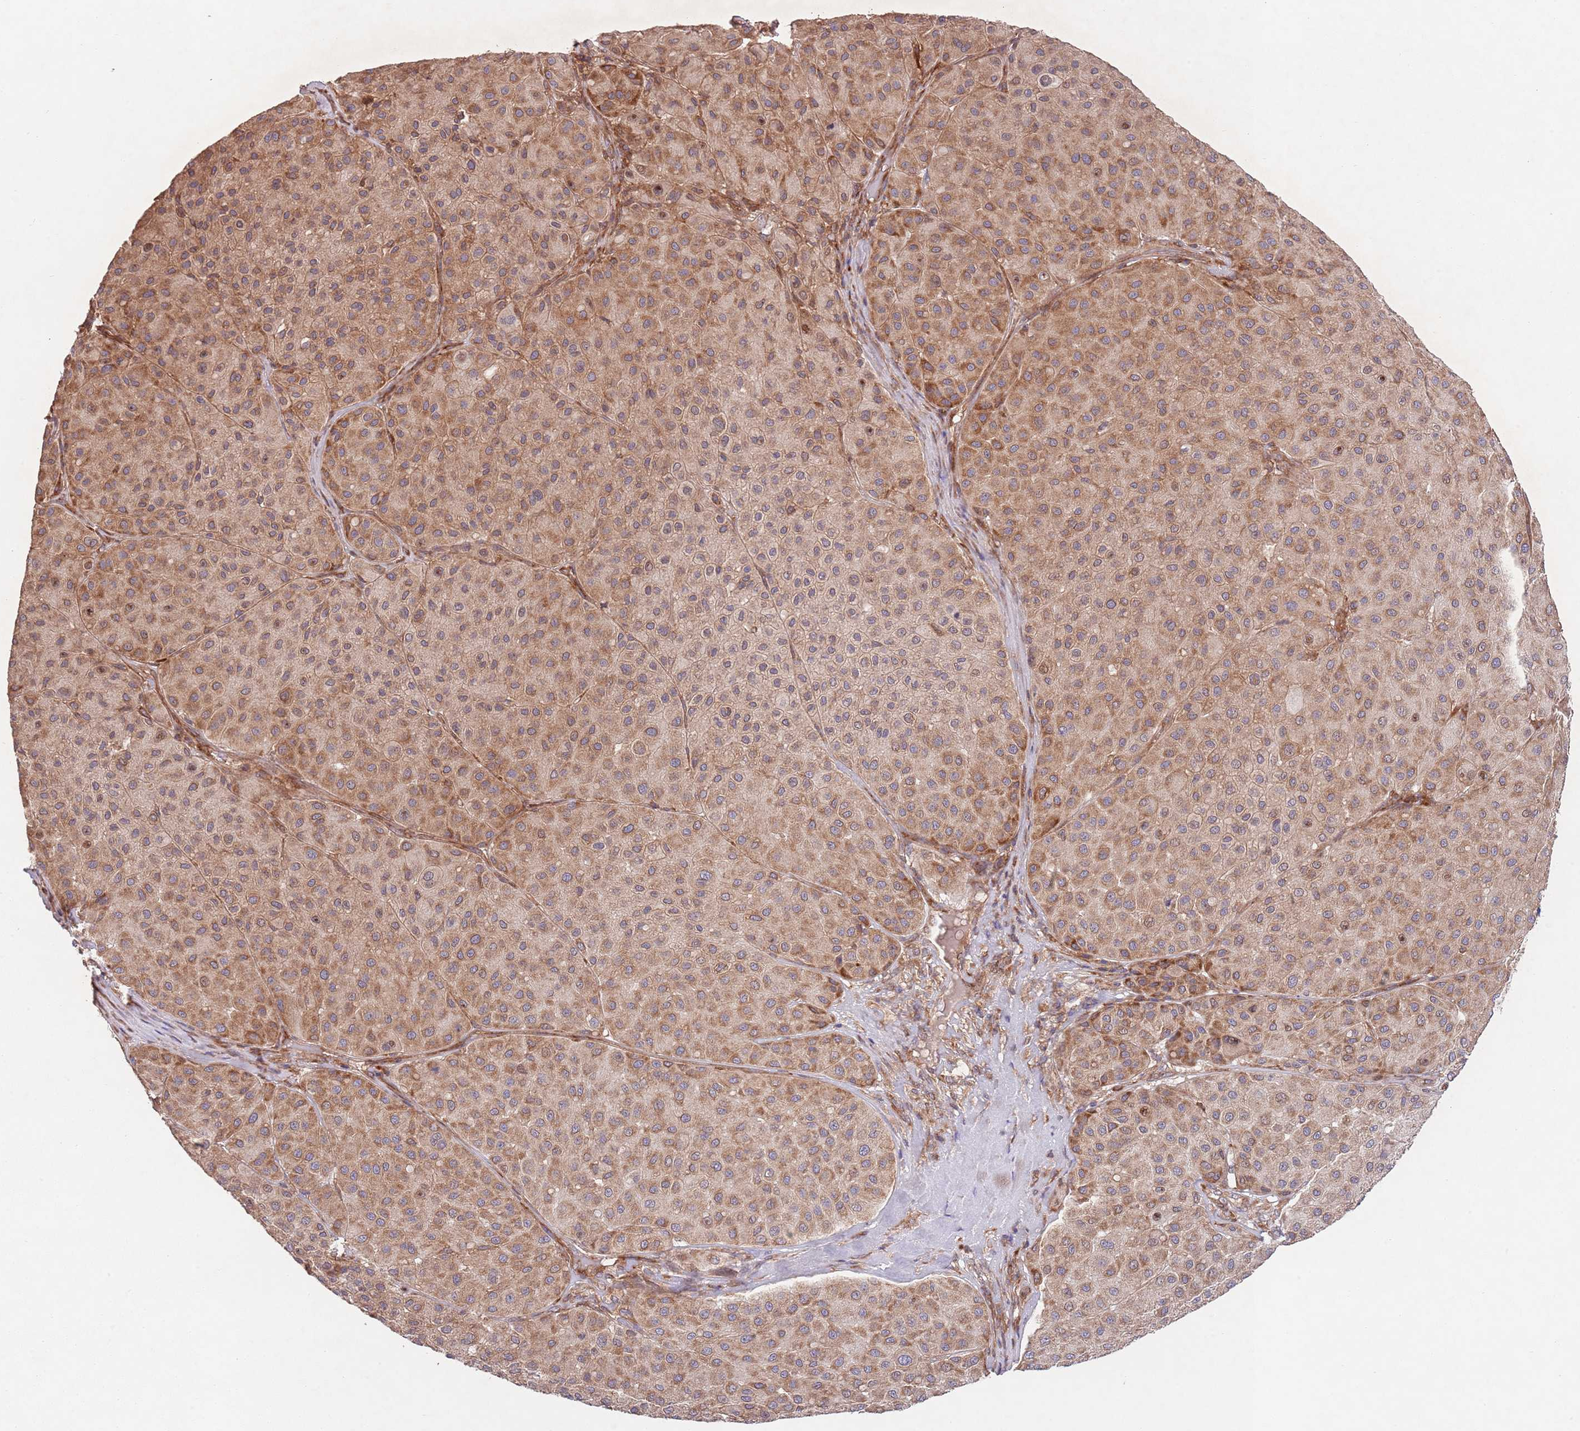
{"staining": {"intensity": "moderate", "quantity": ">75%", "location": "cytoplasmic/membranous"}, "tissue": "melanoma", "cell_type": "Tumor cells", "image_type": "cancer", "snomed": [{"axis": "morphology", "description": "Malignant melanoma, Metastatic site"}, {"axis": "topography", "description": "Smooth muscle"}], "caption": "DAB (3,3'-diaminobenzidine) immunohistochemical staining of human malignant melanoma (metastatic site) exhibits moderate cytoplasmic/membranous protein staining in about >75% of tumor cells. (DAB IHC with brightfield microscopy, high magnification).", "gene": "RNF19B", "patient": {"sex": "male", "age": 41}}